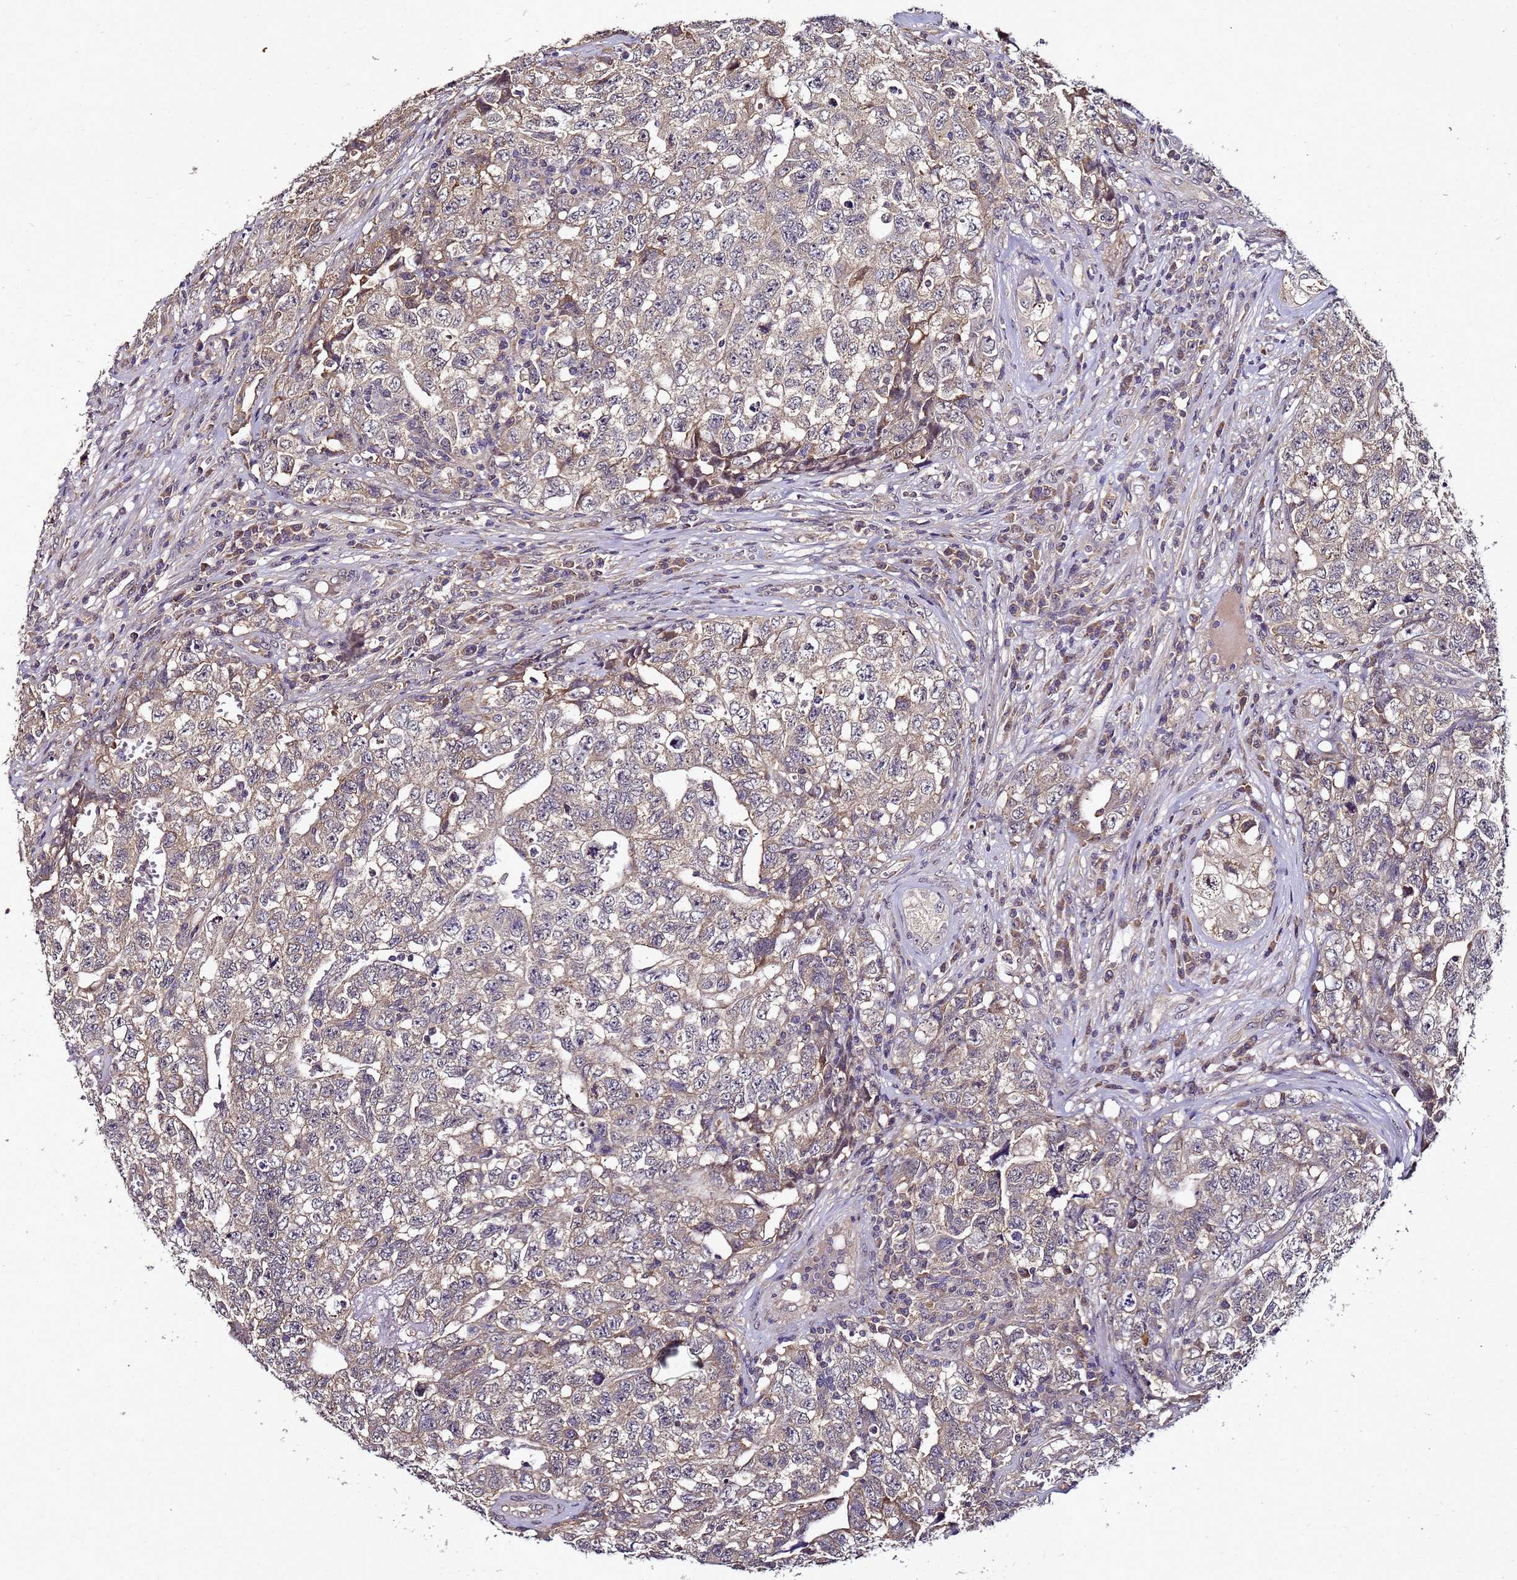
{"staining": {"intensity": "weak", "quantity": "25%-75%", "location": "cytoplasmic/membranous"}, "tissue": "testis cancer", "cell_type": "Tumor cells", "image_type": "cancer", "snomed": [{"axis": "morphology", "description": "Carcinoma, Embryonal, NOS"}, {"axis": "topography", "description": "Testis"}], "caption": "This is an image of immunohistochemistry (IHC) staining of embryonal carcinoma (testis), which shows weak positivity in the cytoplasmic/membranous of tumor cells.", "gene": "ANKRD17", "patient": {"sex": "male", "age": 31}}